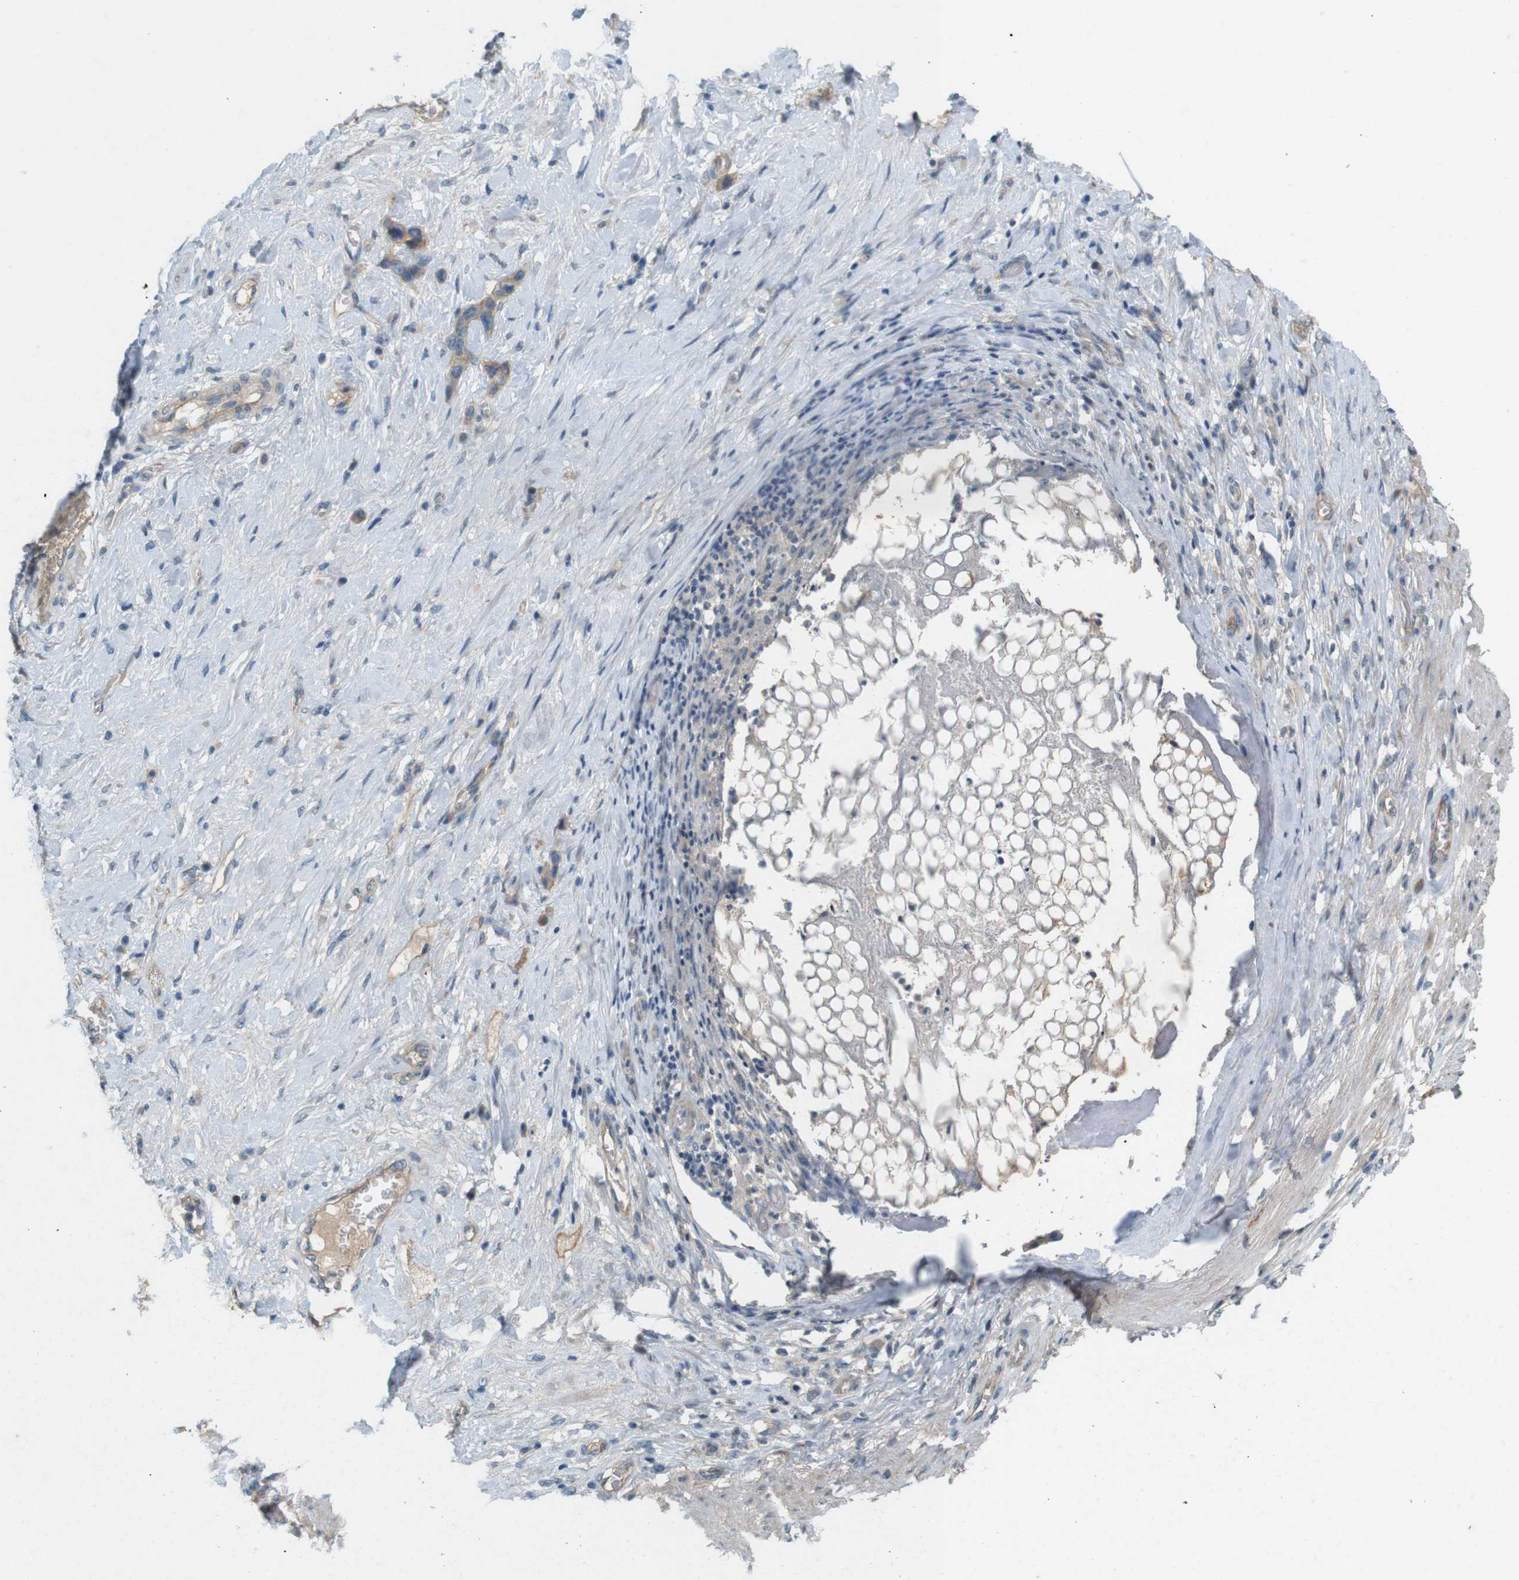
{"staining": {"intensity": "weak", "quantity": ">75%", "location": "cytoplasmic/membranous"}, "tissue": "stomach cancer", "cell_type": "Tumor cells", "image_type": "cancer", "snomed": [{"axis": "morphology", "description": "Adenocarcinoma, NOS"}, {"axis": "morphology", "description": "Adenocarcinoma, High grade"}, {"axis": "topography", "description": "Stomach, upper"}, {"axis": "topography", "description": "Stomach, lower"}], "caption": "About >75% of tumor cells in human stomach high-grade adenocarcinoma reveal weak cytoplasmic/membranous protein expression as visualized by brown immunohistochemical staining.", "gene": "PVR", "patient": {"sex": "female", "age": 65}}